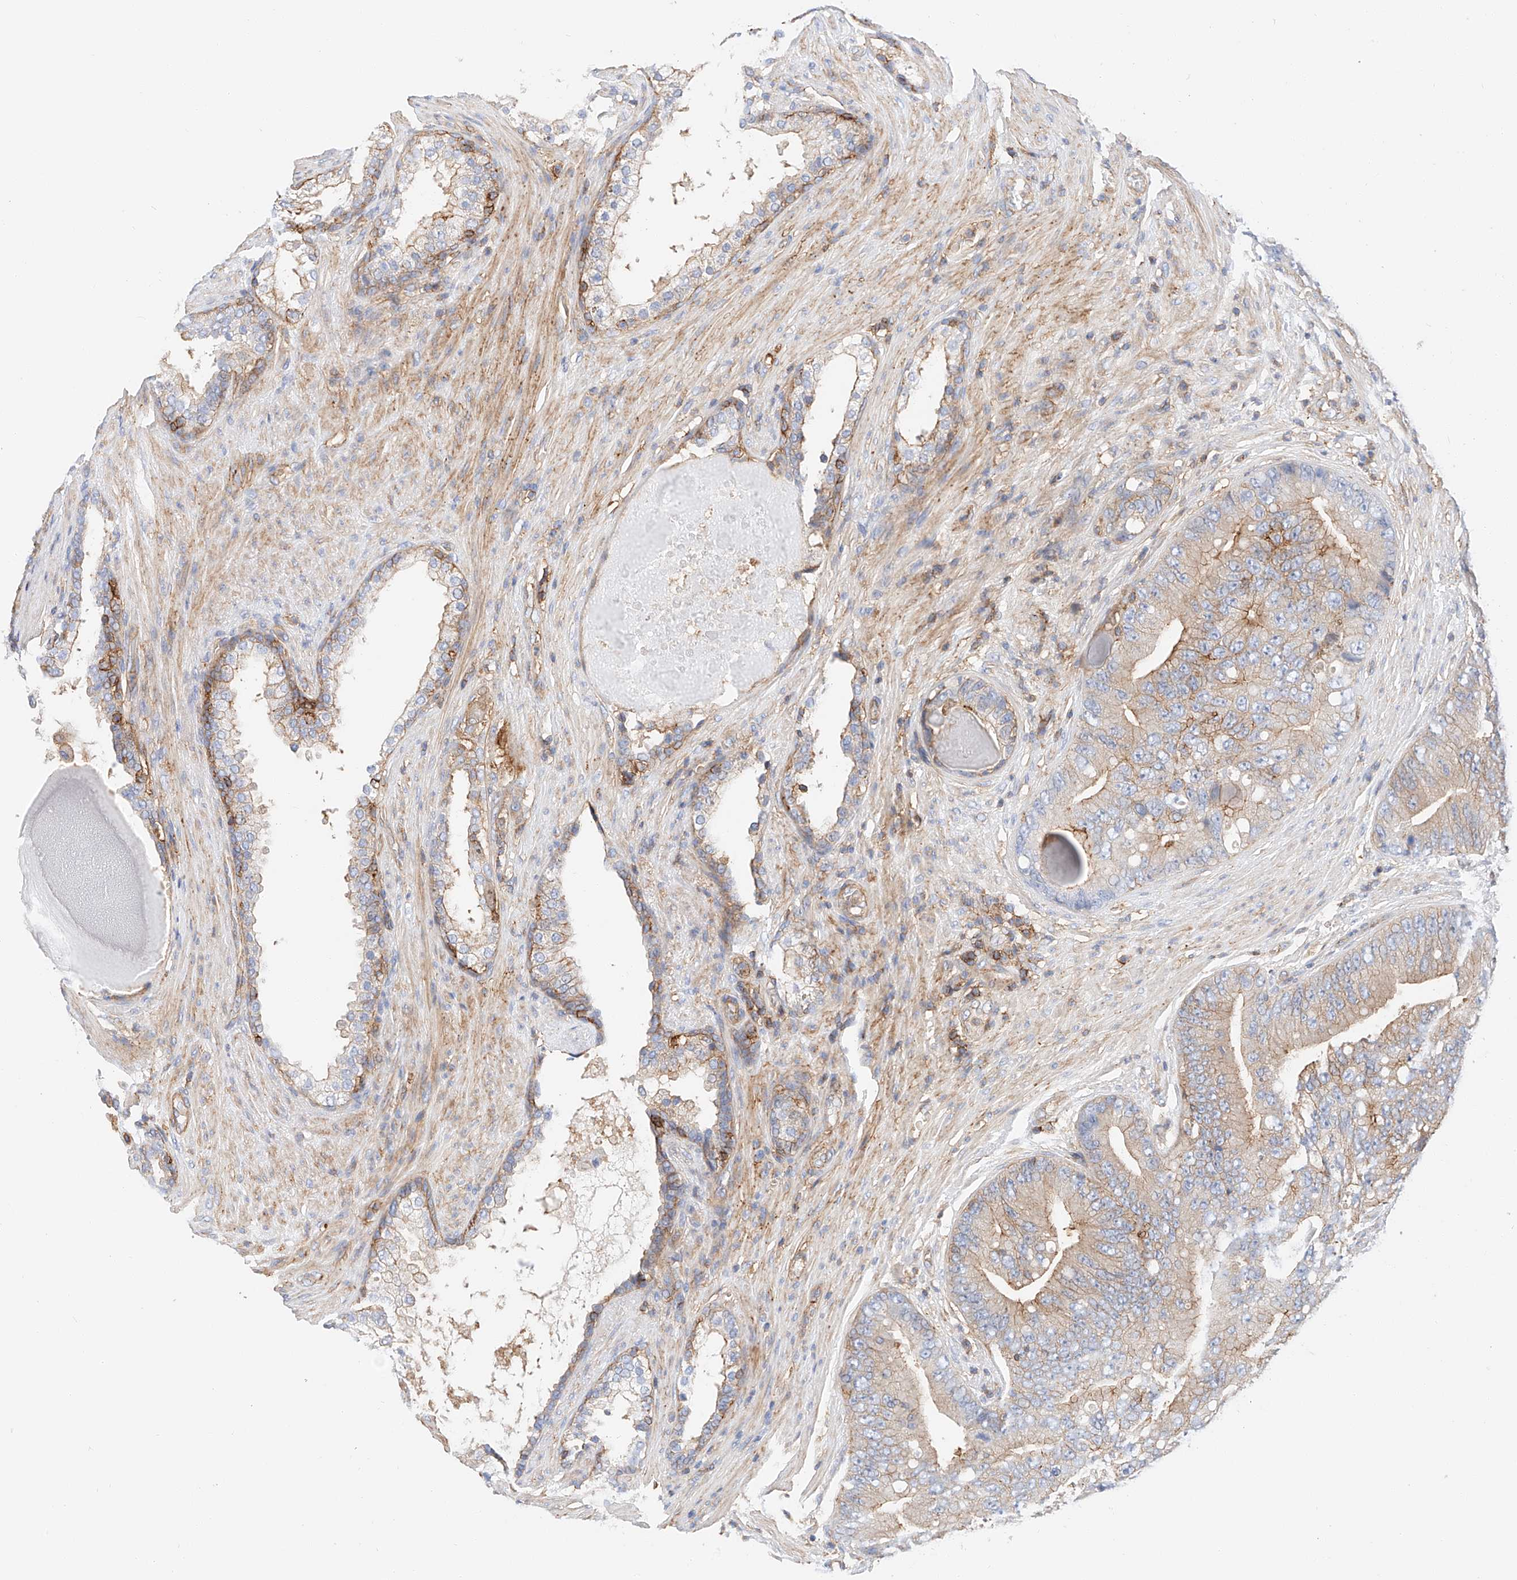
{"staining": {"intensity": "moderate", "quantity": "<25%", "location": "cytoplasmic/membranous"}, "tissue": "prostate cancer", "cell_type": "Tumor cells", "image_type": "cancer", "snomed": [{"axis": "morphology", "description": "Adenocarcinoma, High grade"}, {"axis": "topography", "description": "Prostate"}], "caption": "DAB immunohistochemical staining of high-grade adenocarcinoma (prostate) shows moderate cytoplasmic/membranous protein staining in about <25% of tumor cells.", "gene": "HAUS4", "patient": {"sex": "male", "age": 70}}